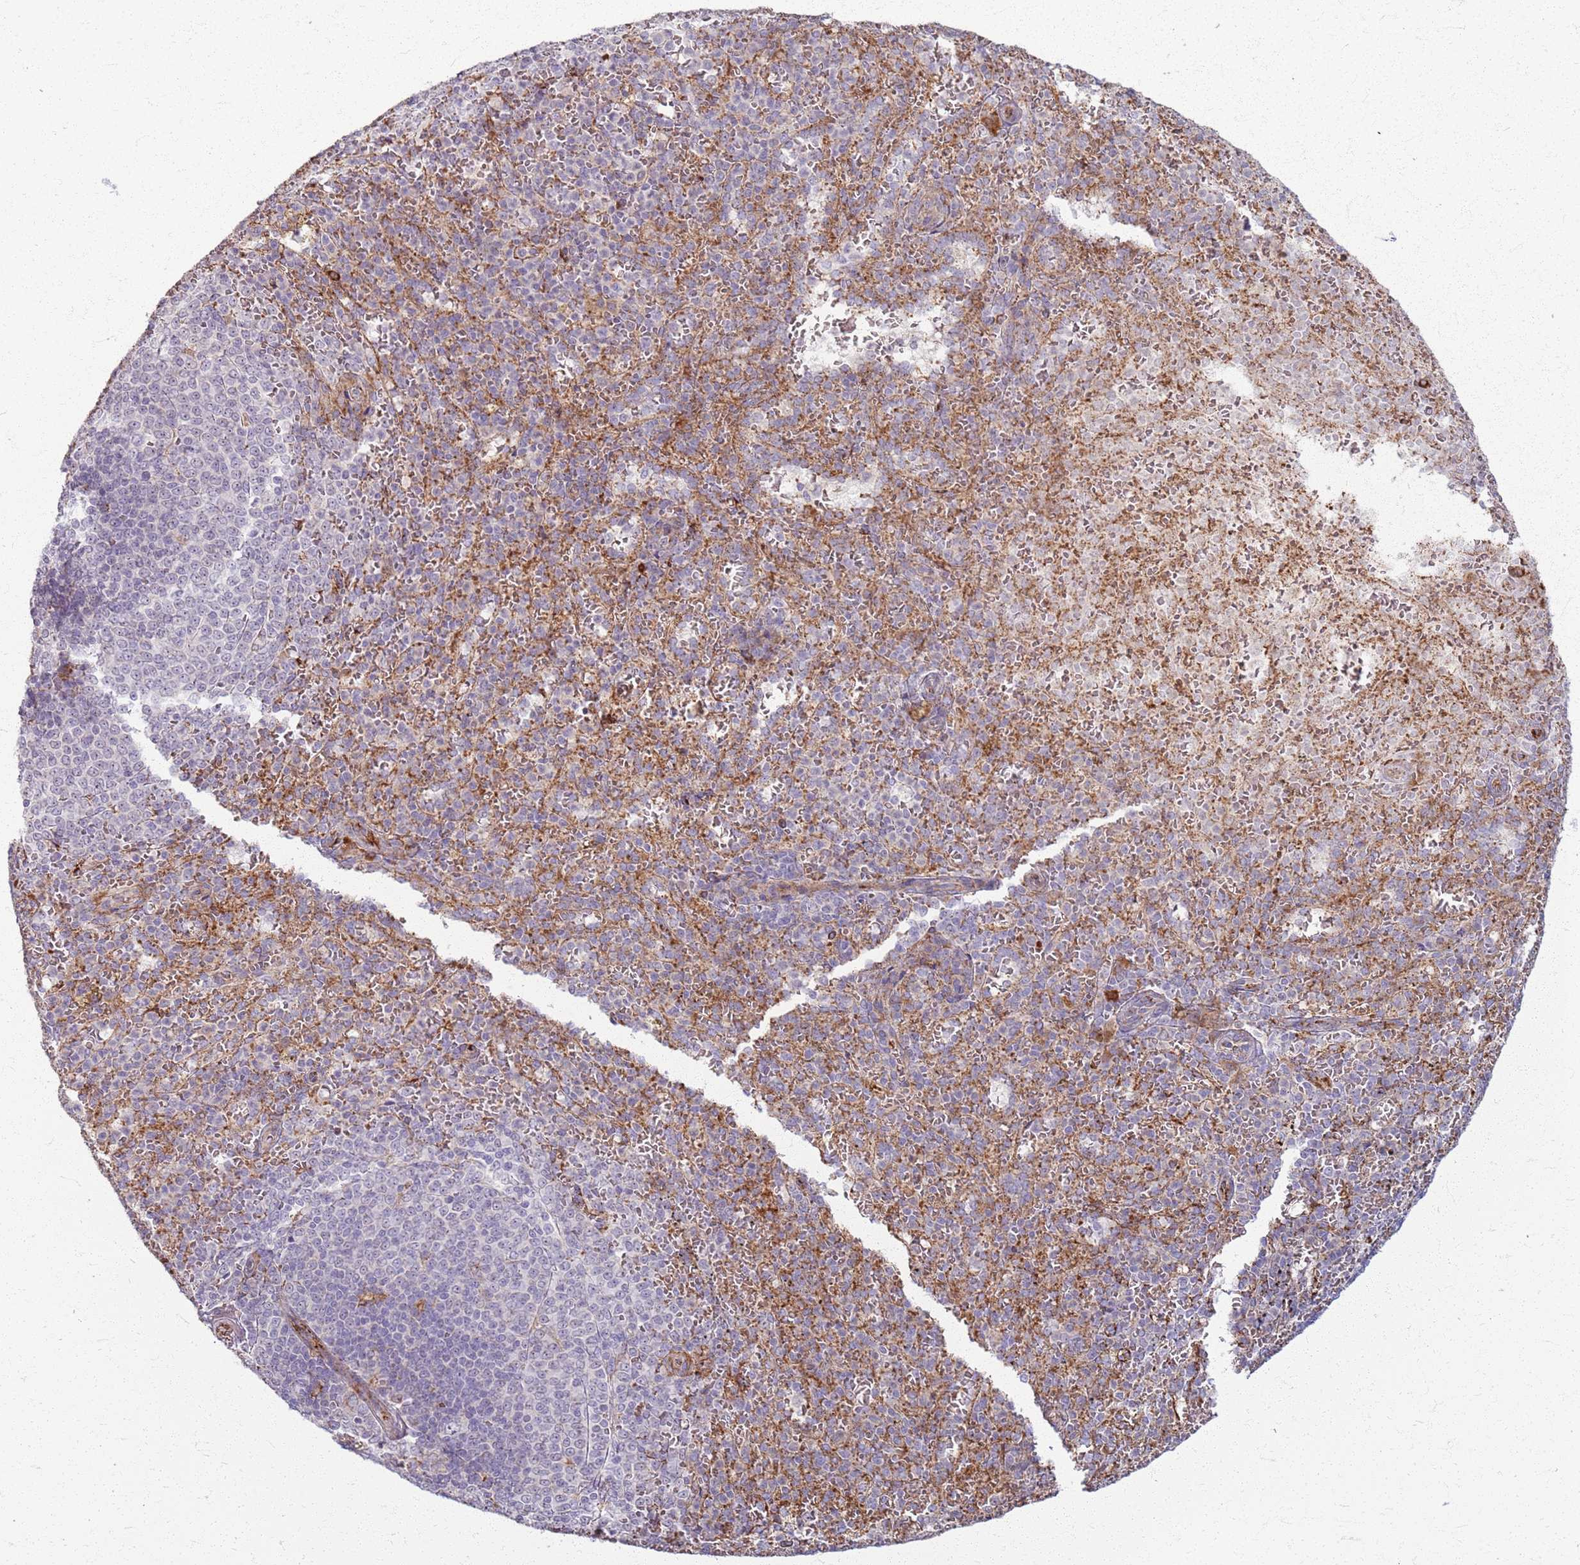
{"staining": {"intensity": "weak", "quantity": "<25%", "location": "cytoplasmic/membranous"}, "tissue": "spleen", "cell_type": "Cells in red pulp", "image_type": "normal", "snomed": [{"axis": "morphology", "description": "Normal tissue, NOS"}, {"axis": "topography", "description": "Spleen"}], "caption": "High power microscopy image of an immunohistochemistry (IHC) image of normal spleen, revealing no significant positivity in cells in red pulp.", "gene": "KRI1", "patient": {"sex": "female", "age": 21}}